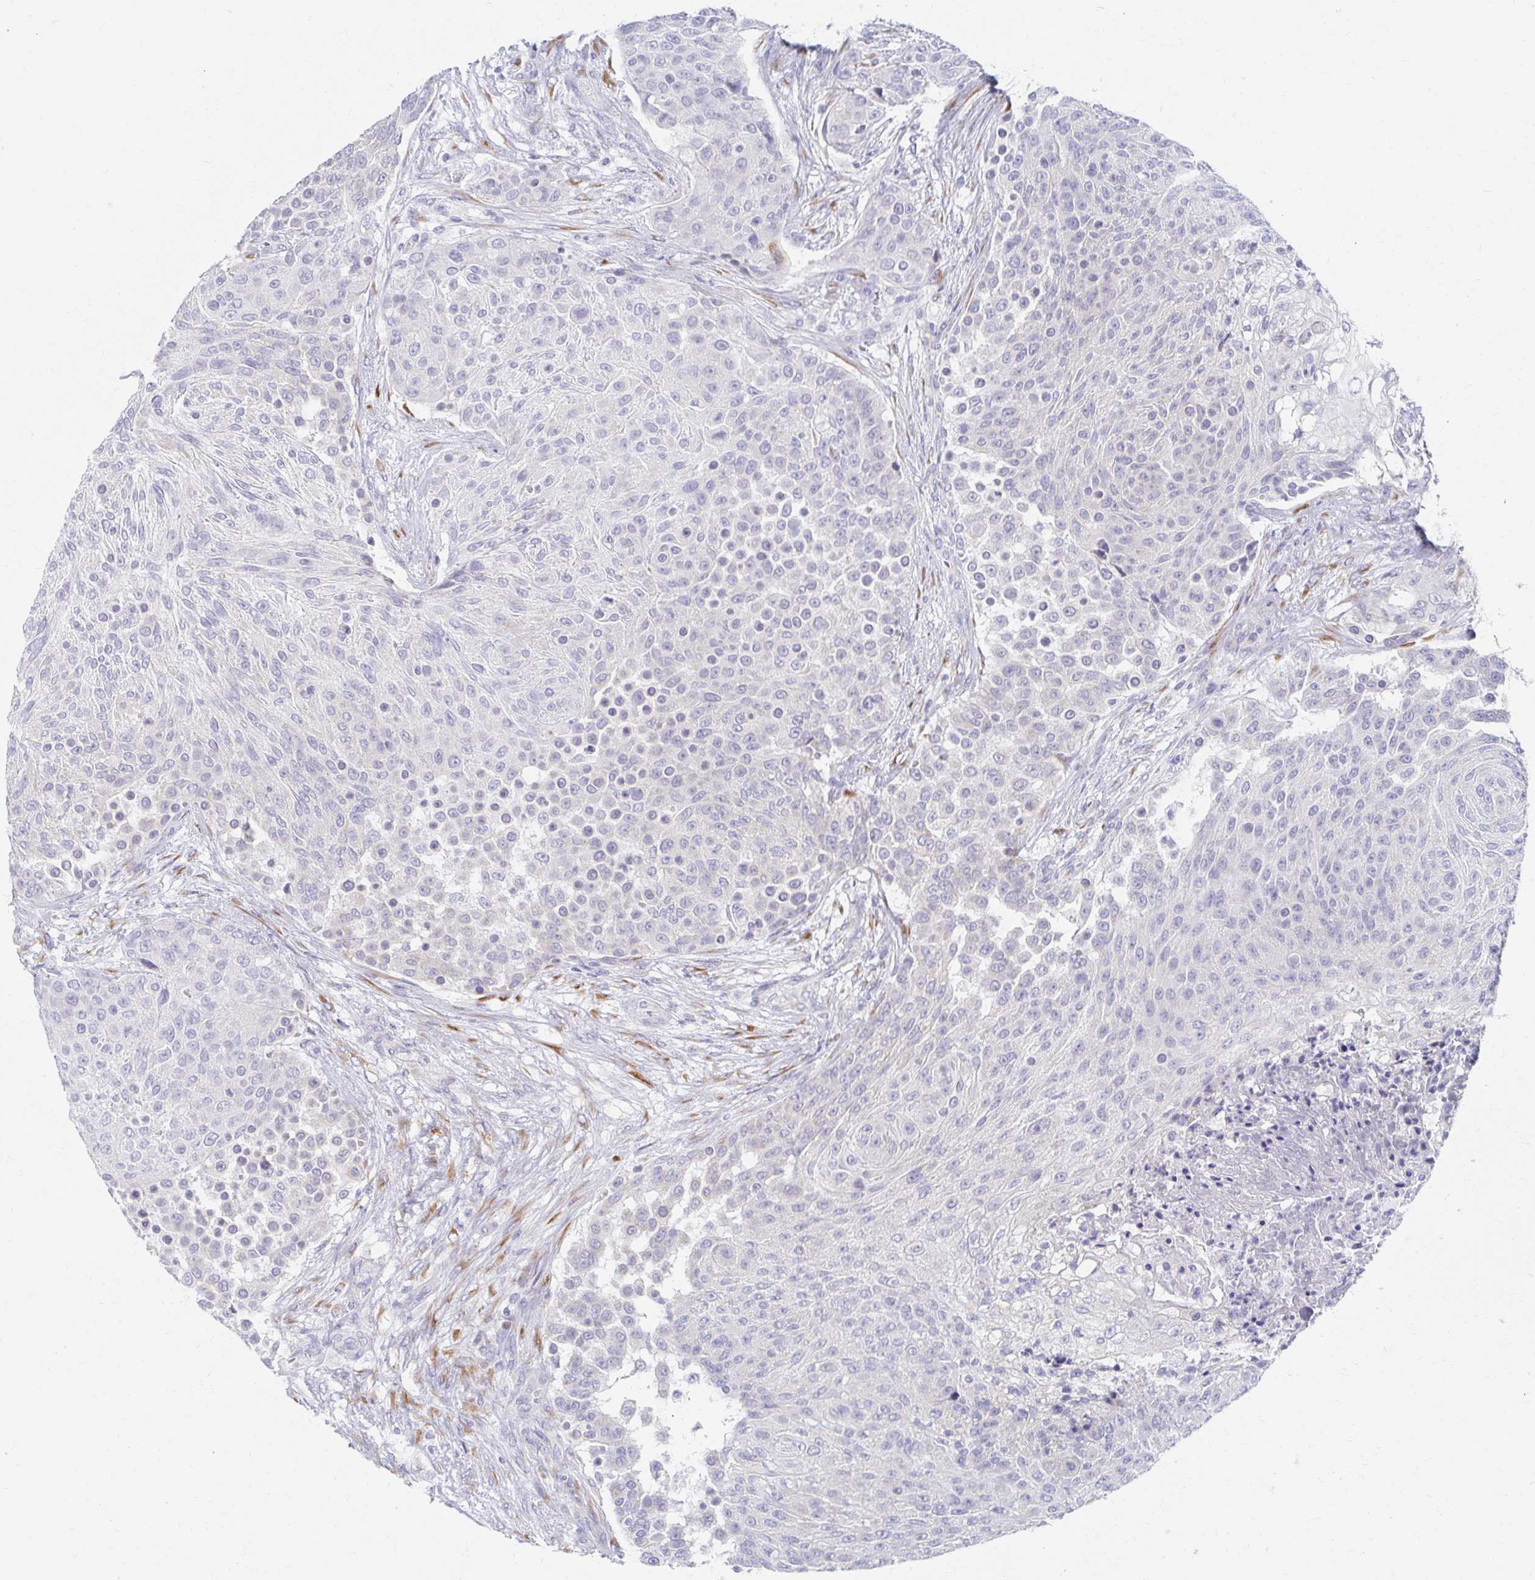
{"staining": {"intensity": "negative", "quantity": "none", "location": "none"}, "tissue": "urothelial cancer", "cell_type": "Tumor cells", "image_type": "cancer", "snomed": [{"axis": "morphology", "description": "Urothelial carcinoma, High grade"}, {"axis": "topography", "description": "Urinary bladder"}], "caption": "This is a photomicrograph of IHC staining of high-grade urothelial carcinoma, which shows no expression in tumor cells. (DAB (3,3'-diaminobenzidine) IHC visualized using brightfield microscopy, high magnification).", "gene": "MYLK2", "patient": {"sex": "female", "age": 63}}